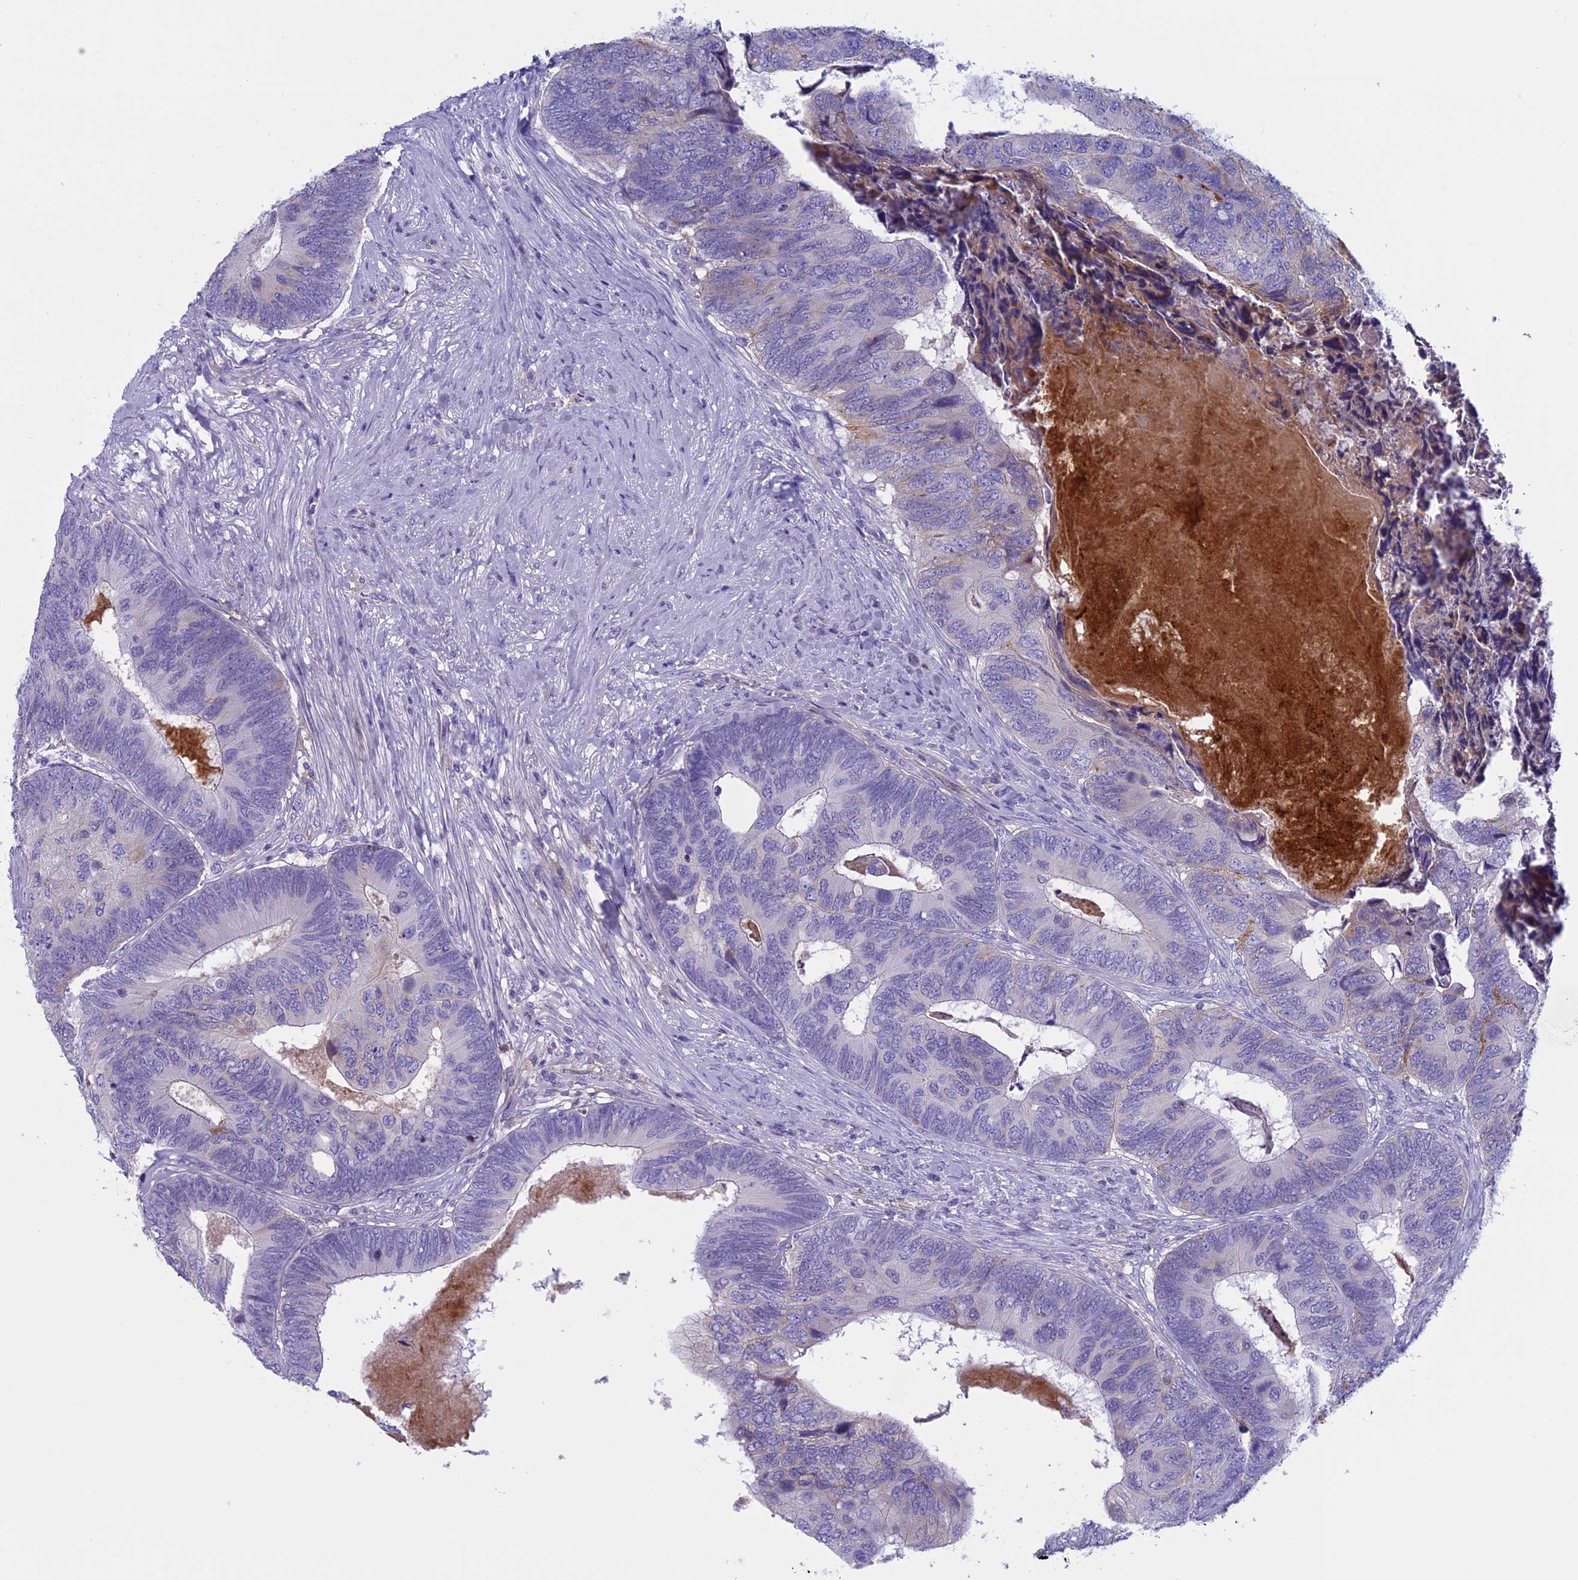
{"staining": {"intensity": "negative", "quantity": "none", "location": "none"}, "tissue": "colorectal cancer", "cell_type": "Tumor cells", "image_type": "cancer", "snomed": [{"axis": "morphology", "description": "Adenocarcinoma, NOS"}, {"axis": "topography", "description": "Colon"}], "caption": "Photomicrograph shows no significant protein positivity in tumor cells of adenocarcinoma (colorectal).", "gene": "ANGPTL2", "patient": {"sex": "female", "age": 67}}